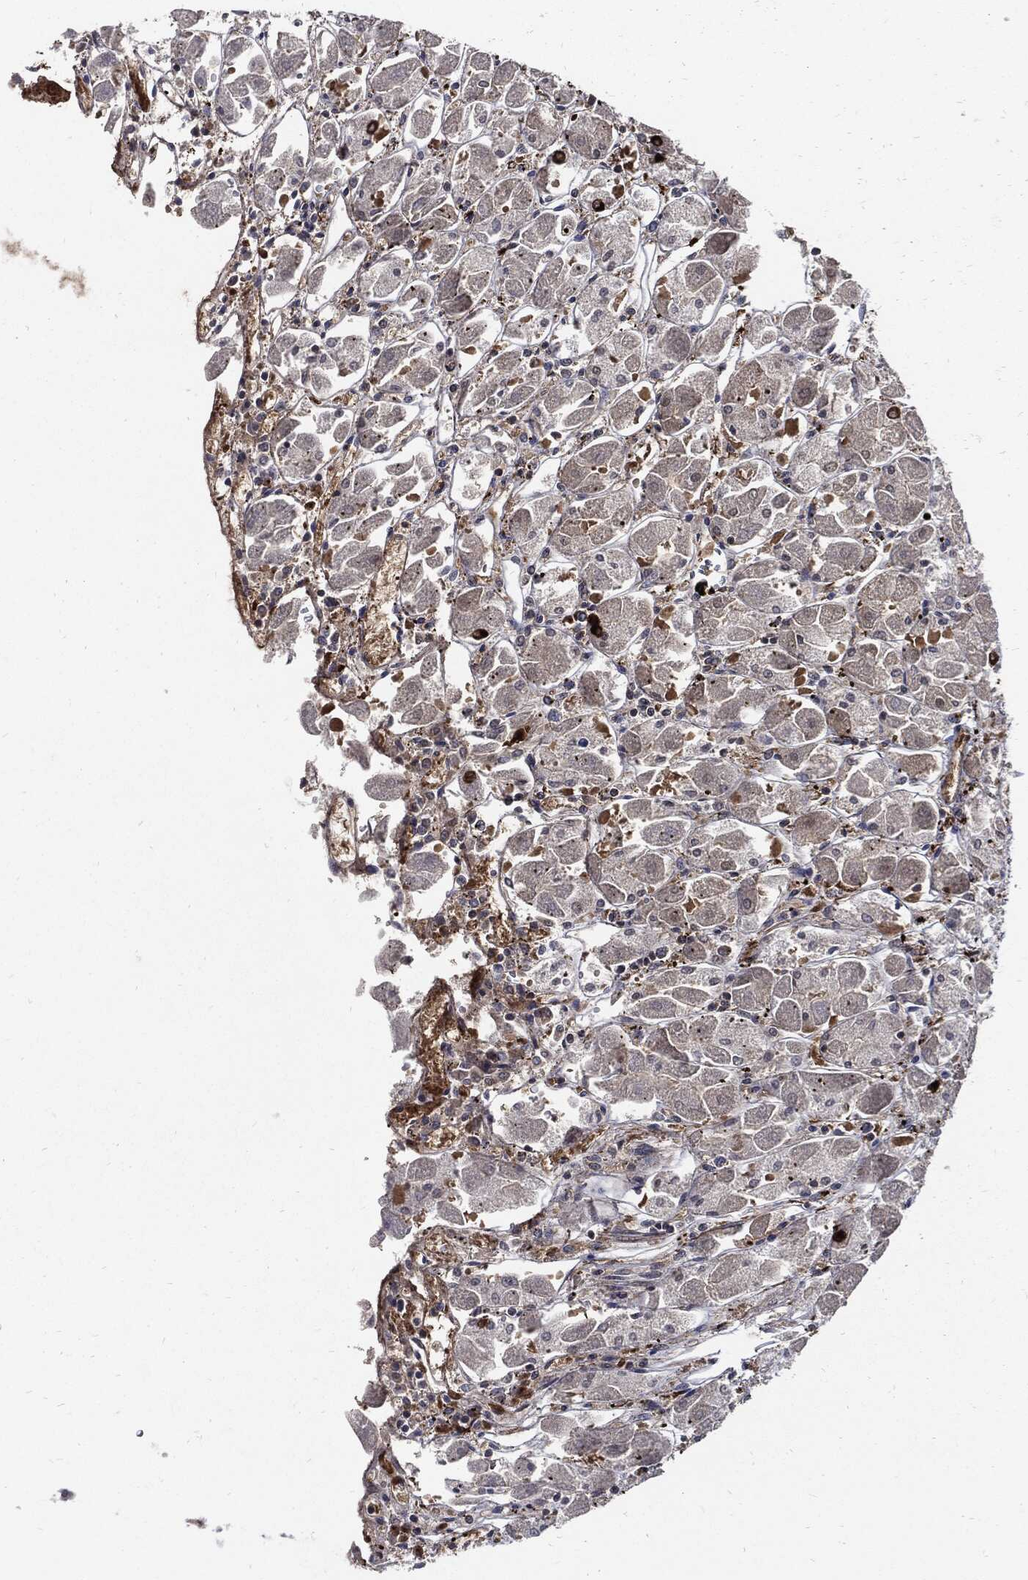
{"staining": {"intensity": "strong", "quantity": "<25%", "location": "cytoplasmic/membranous,nuclear"}, "tissue": "stomach", "cell_type": "Glandular cells", "image_type": "normal", "snomed": [{"axis": "morphology", "description": "Normal tissue, NOS"}, {"axis": "topography", "description": "Stomach"}], "caption": "This is an image of IHC staining of normal stomach, which shows strong staining in the cytoplasmic/membranous,nuclear of glandular cells.", "gene": "CLU", "patient": {"sex": "male", "age": 70}}